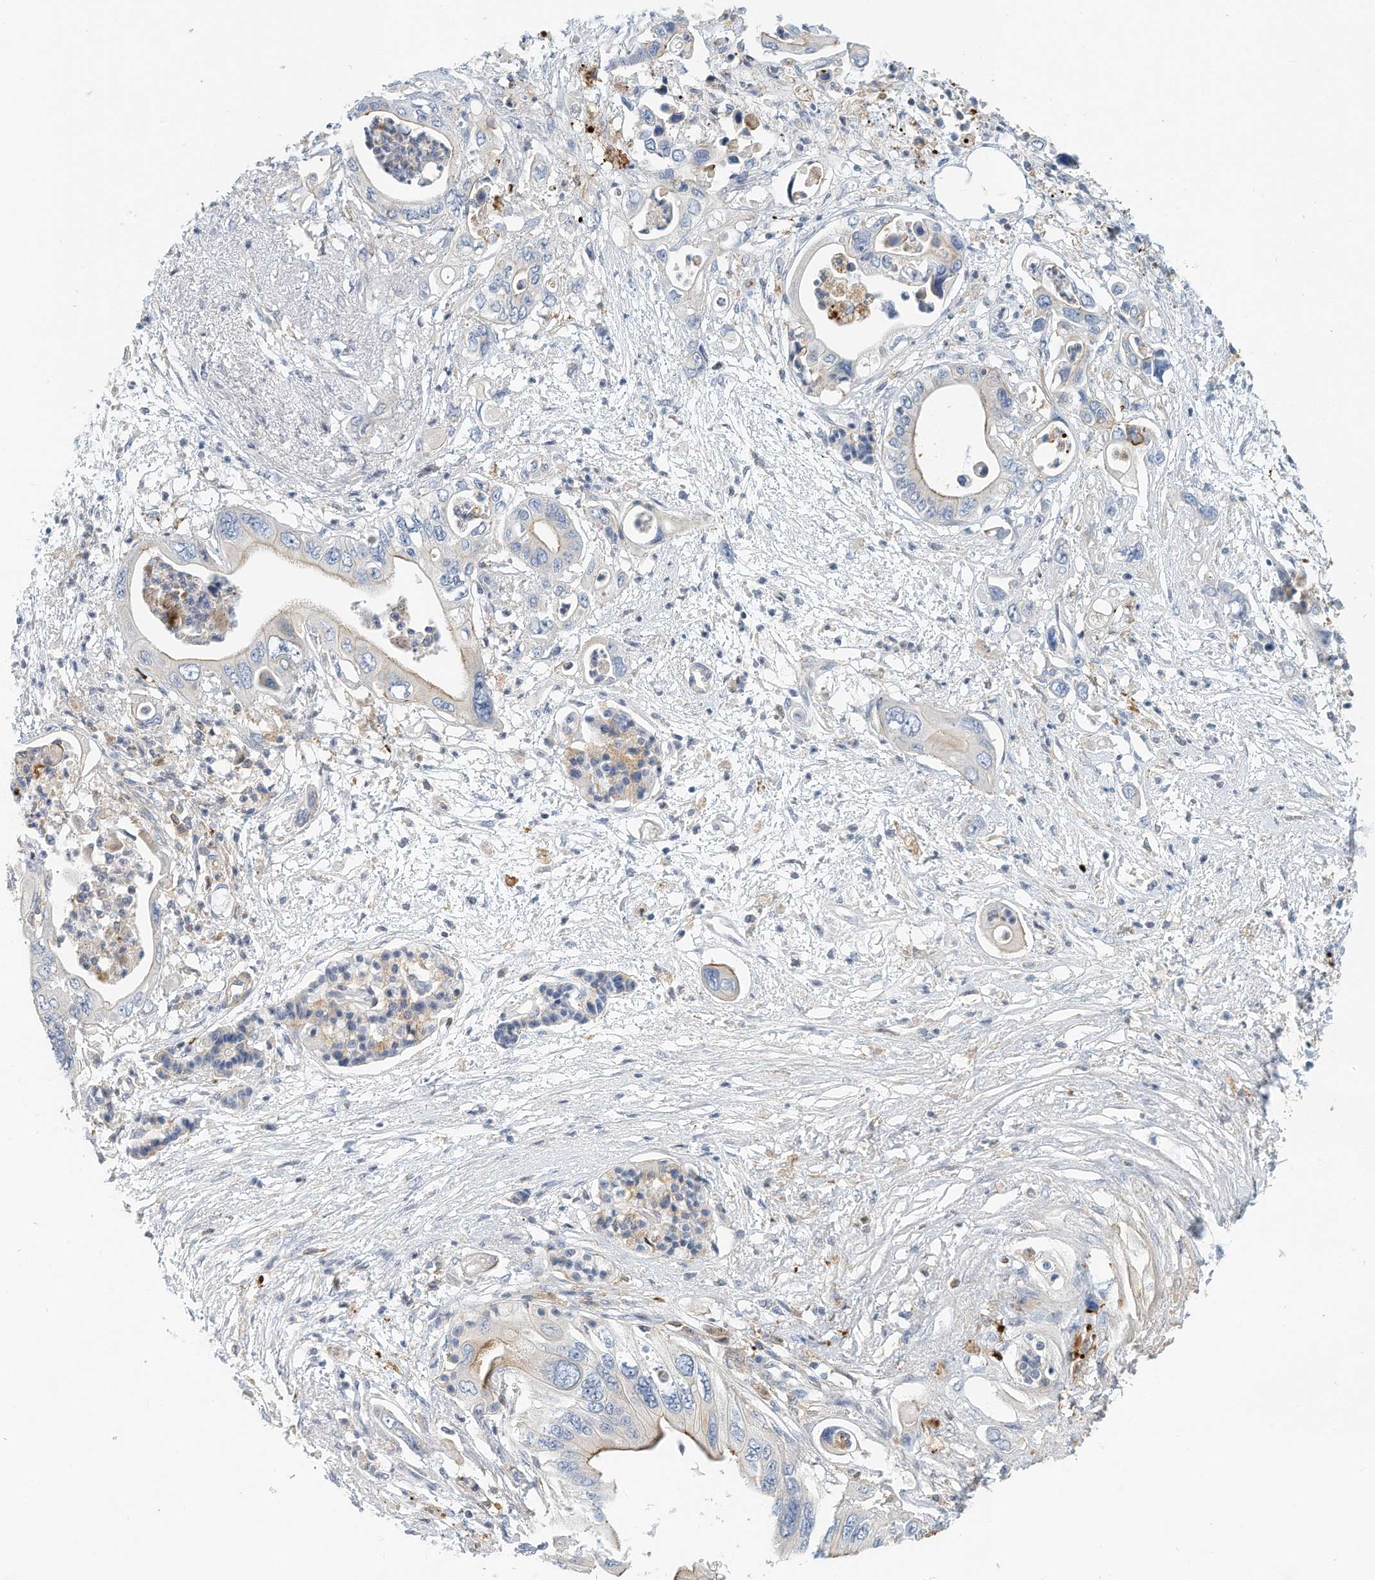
{"staining": {"intensity": "moderate", "quantity": "<25%", "location": "cytoplasmic/membranous"}, "tissue": "pancreatic cancer", "cell_type": "Tumor cells", "image_type": "cancer", "snomed": [{"axis": "morphology", "description": "Adenocarcinoma, NOS"}, {"axis": "topography", "description": "Pancreas"}], "caption": "This photomicrograph exhibits immunohistochemistry (IHC) staining of human pancreatic cancer (adenocarcinoma), with low moderate cytoplasmic/membranous expression in approximately <25% of tumor cells.", "gene": "MICAL1", "patient": {"sex": "male", "age": 66}}